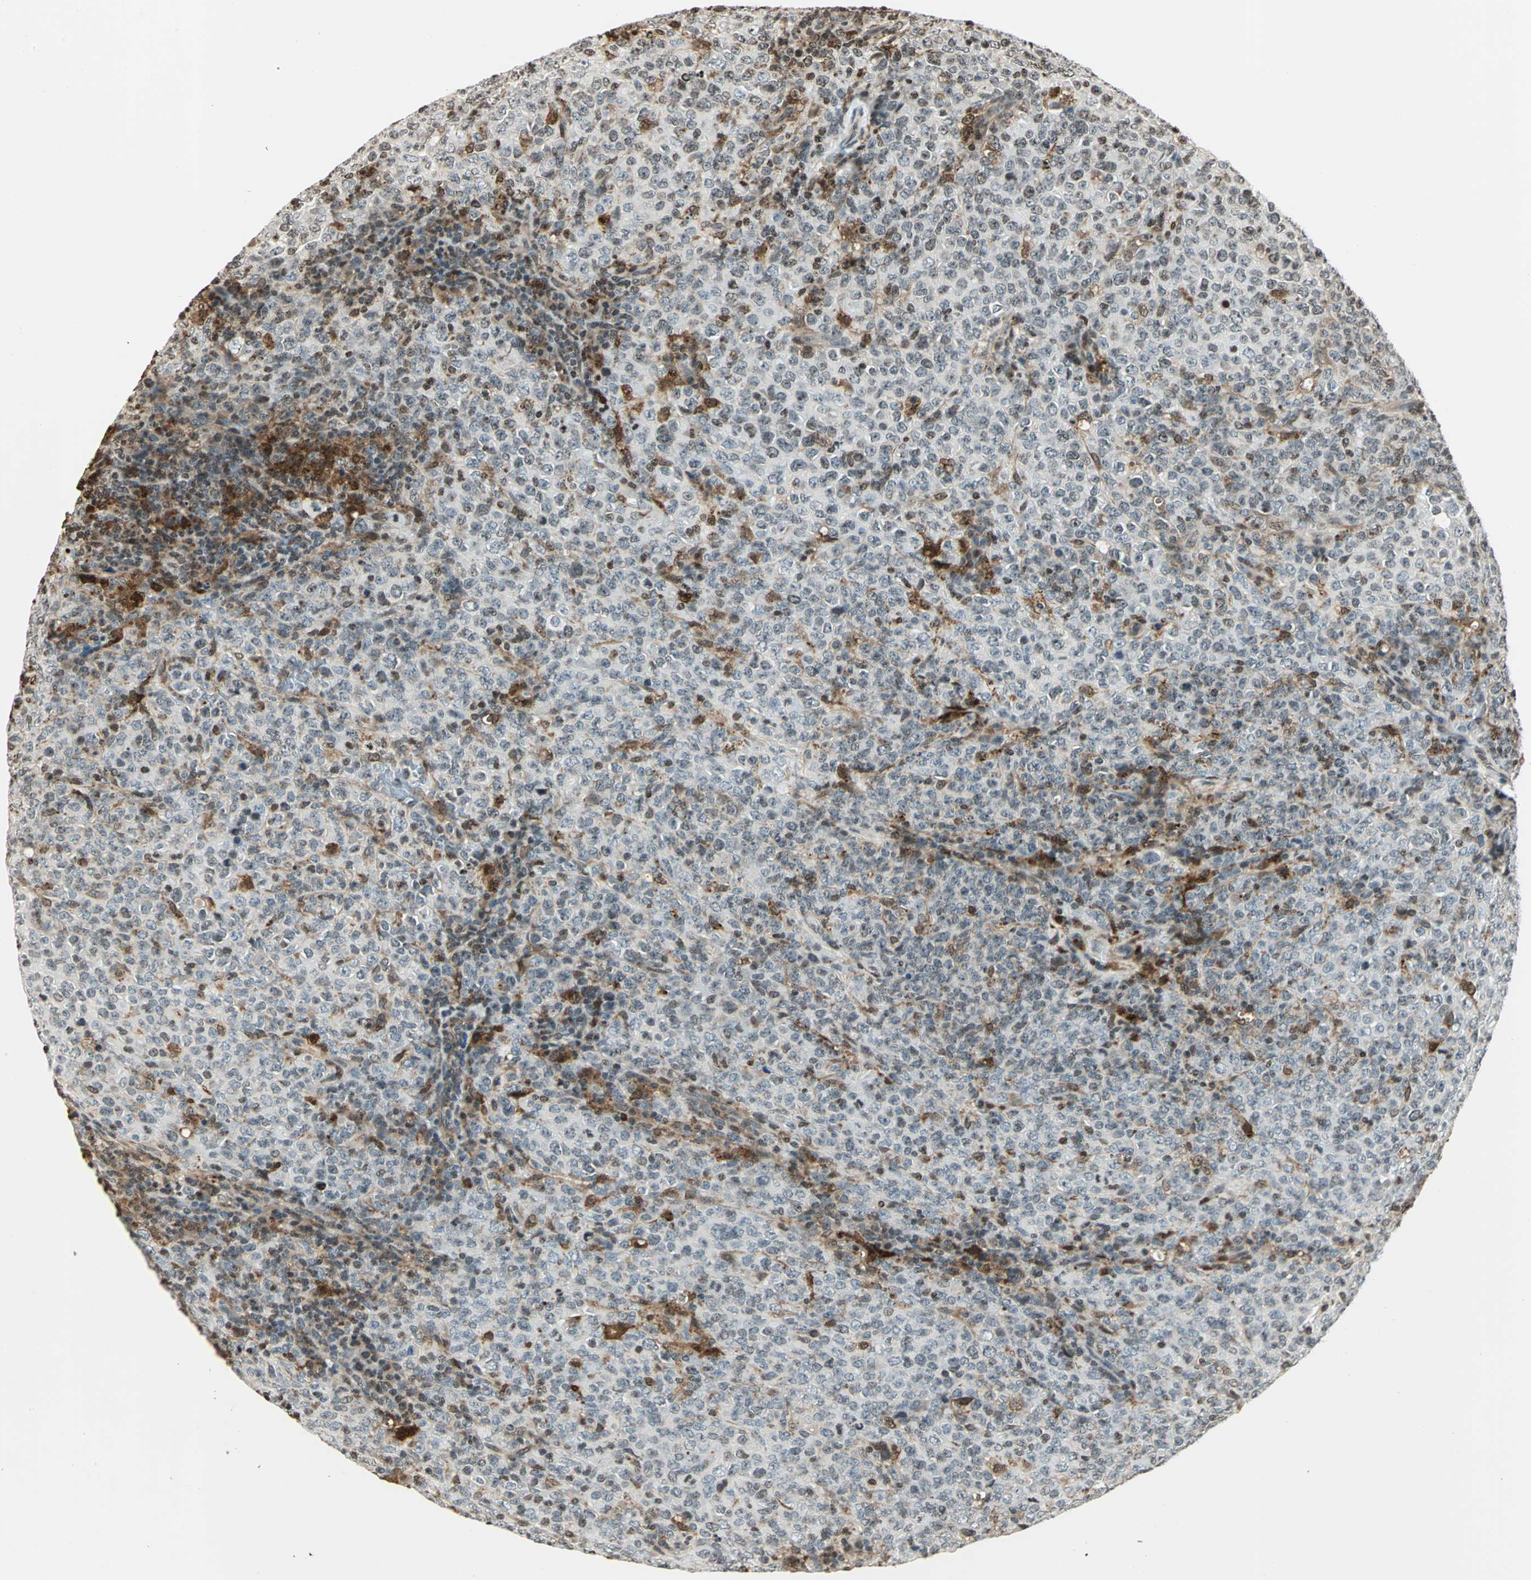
{"staining": {"intensity": "weak", "quantity": "25%-75%", "location": "cytoplasmic/membranous,nuclear"}, "tissue": "lymphoma", "cell_type": "Tumor cells", "image_type": "cancer", "snomed": [{"axis": "morphology", "description": "Malignant lymphoma, non-Hodgkin's type, High grade"}, {"axis": "topography", "description": "Tonsil"}], "caption": "Immunohistochemistry of human lymphoma shows low levels of weak cytoplasmic/membranous and nuclear staining in about 25%-75% of tumor cells.", "gene": "LGALS3", "patient": {"sex": "female", "age": 36}}